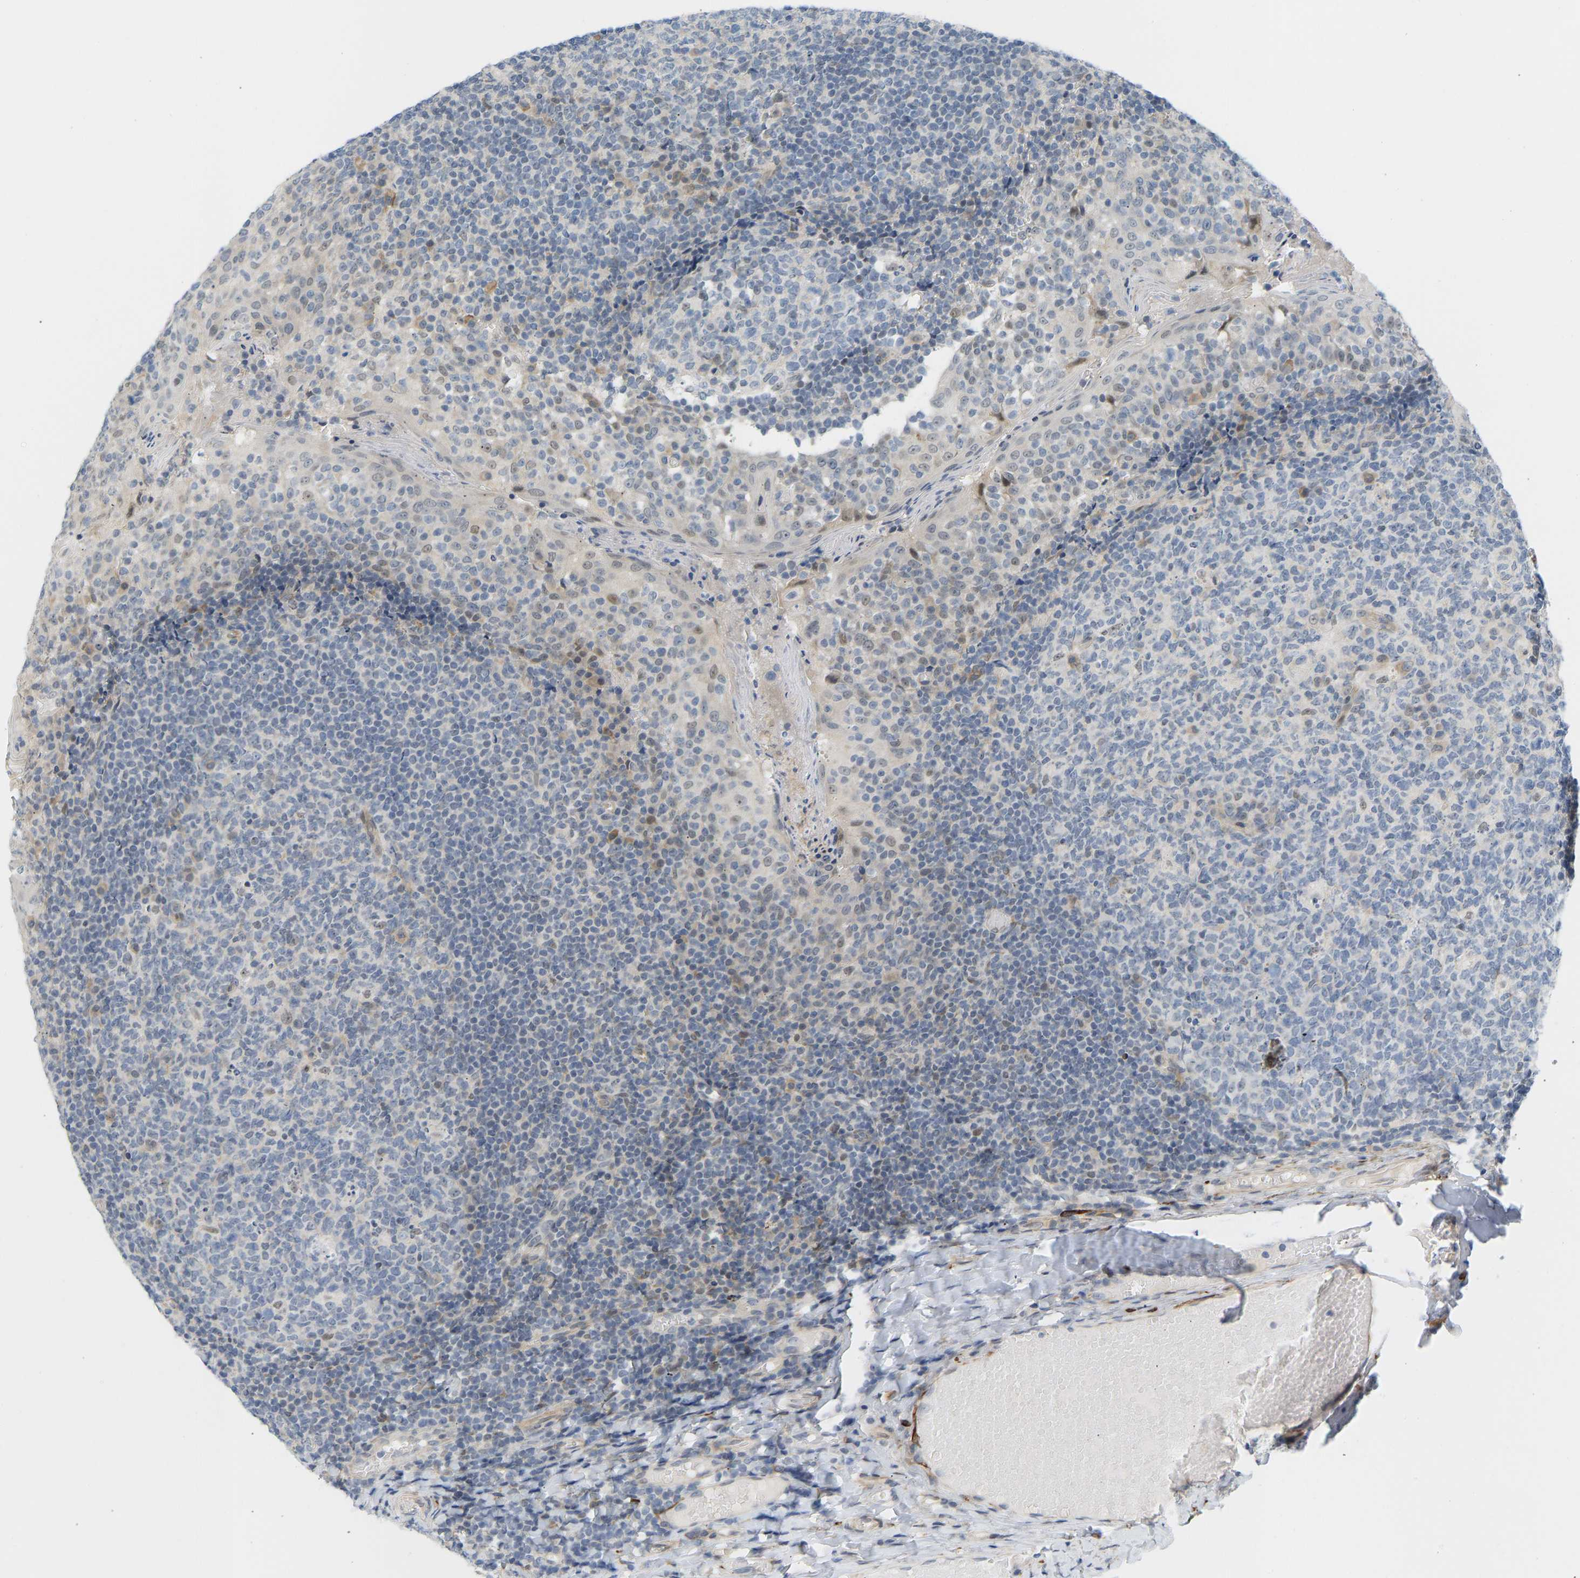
{"staining": {"intensity": "weak", "quantity": "<25%", "location": "nuclear"}, "tissue": "tonsil", "cell_type": "Germinal center cells", "image_type": "normal", "snomed": [{"axis": "morphology", "description": "Normal tissue, NOS"}, {"axis": "topography", "description": "Tonsil"}], "caption": "High magnification brightfield microscopy of normal tonsil stained with DAB (brown) and counterstained with hematoxylin (blue): germinal center cells show no significant staining.", "gene": "BAG1", "patient": {"sex": "female", "age": 19}}